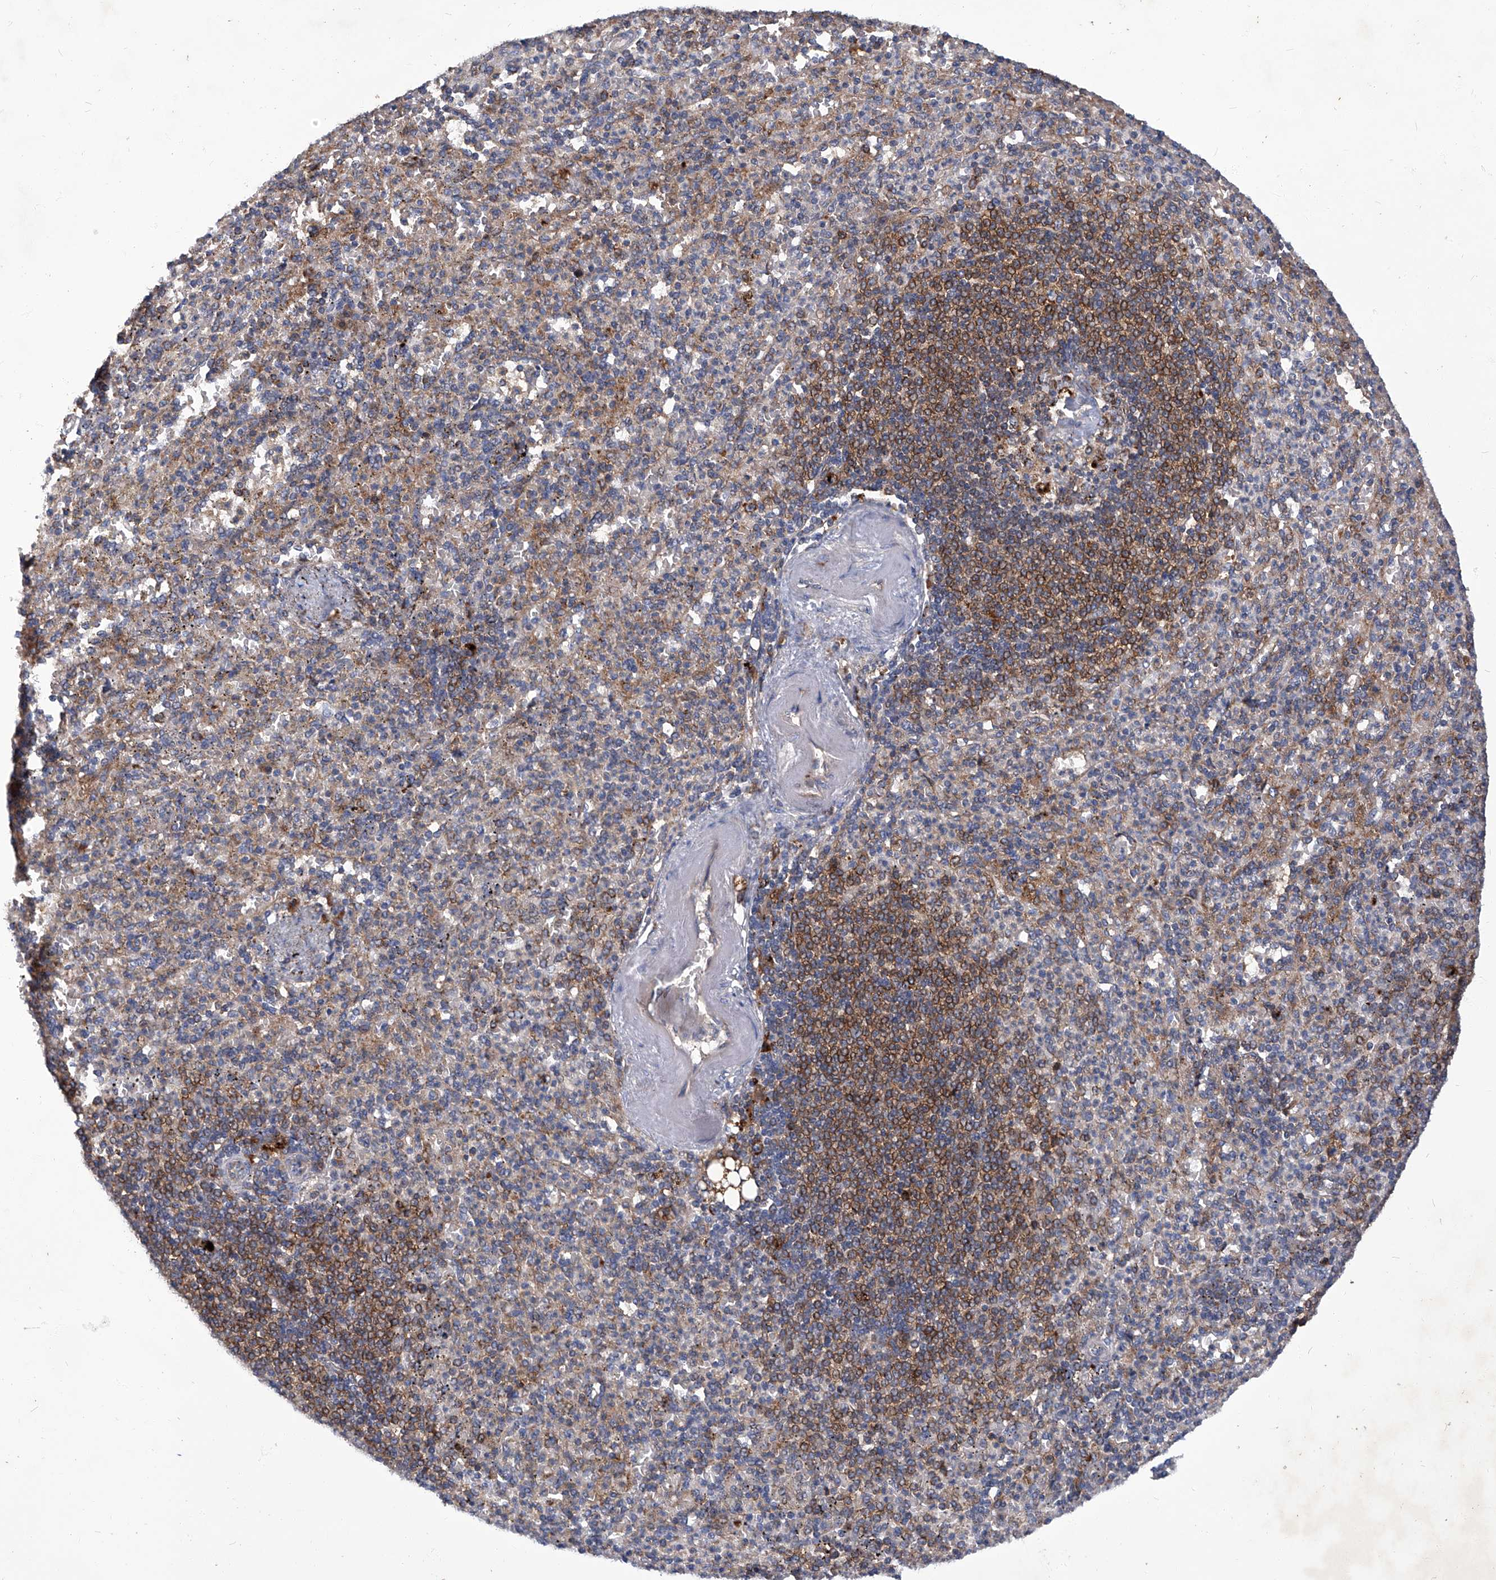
{"staining": {"intensity": "weak", "quantity": "<25%", "location": "cytoplasmic/membranous"}, "tissue": "spleen", "cell_type": "Cells in red pulp", "image_type": "normal", "snomed": [{"axis": "morphology", "description": "Normal tissue, NOS"}, {"axis": "topography", "description": "Spleen"}], "caption": "This is an immunohistochemistry photomicrograph of normal spleen. There is no expression in cells in red pulp.", "gene": "TNFRSF13B", "patient": {"sex": "female", "age": 74}}